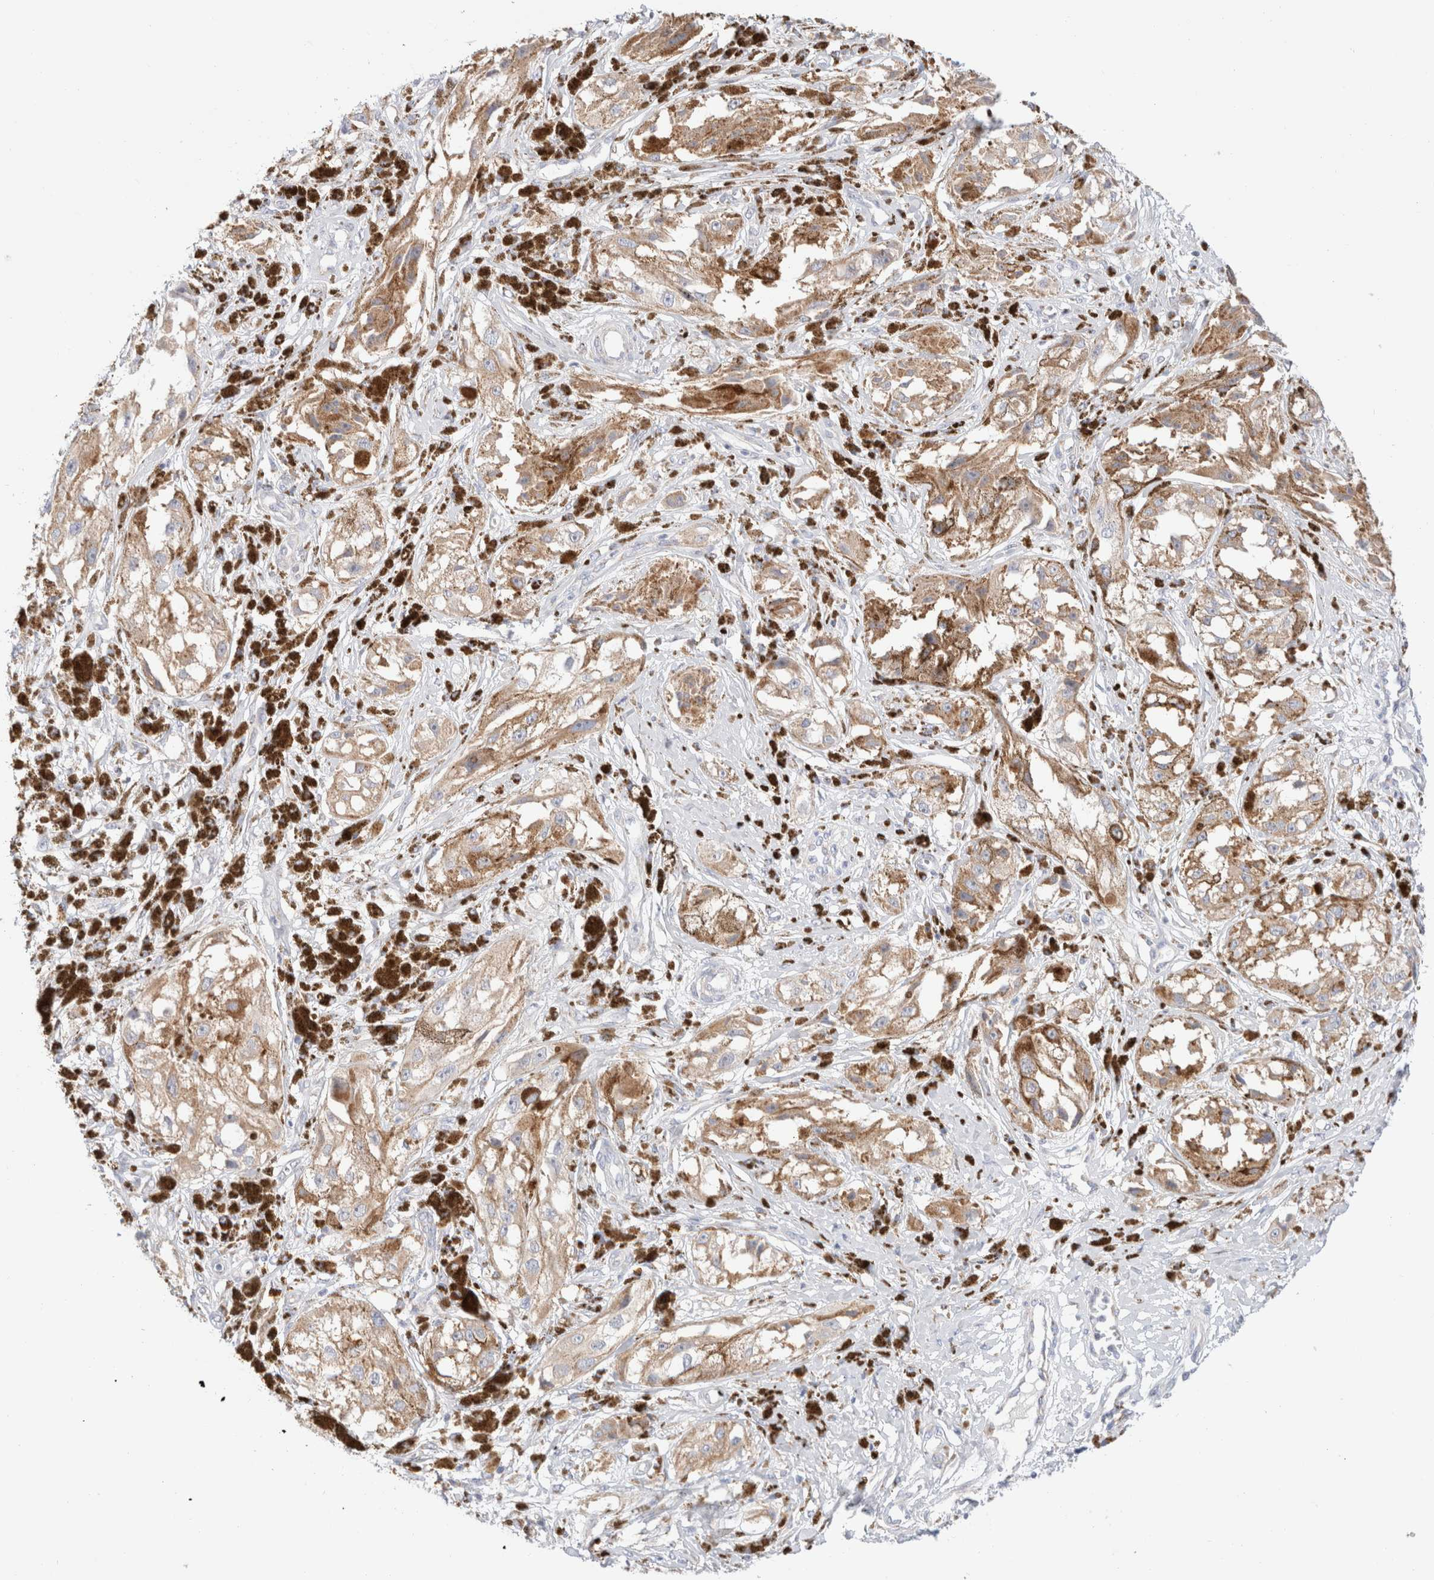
{"staining": {"intensity": "moderate", "quantity": ">75%", "location": "cytoplasmic/membranous"}, "tissue": "melanoma", "cell_type": "Tumor cells", "image_type": "cancer", "snomed": [{"axis": "morphology", "description": "Malignant melanoma, NOS"}, {"axis": "topography", "description": "Skin"}], "caption": "Protein staining exhibits moderate cytoplasmic/membranous staining in about >75% of tumor cells in malignant melanoma.", "gene": "ATP6V1C1", "patient": {"sex": "male", "age": 88}}